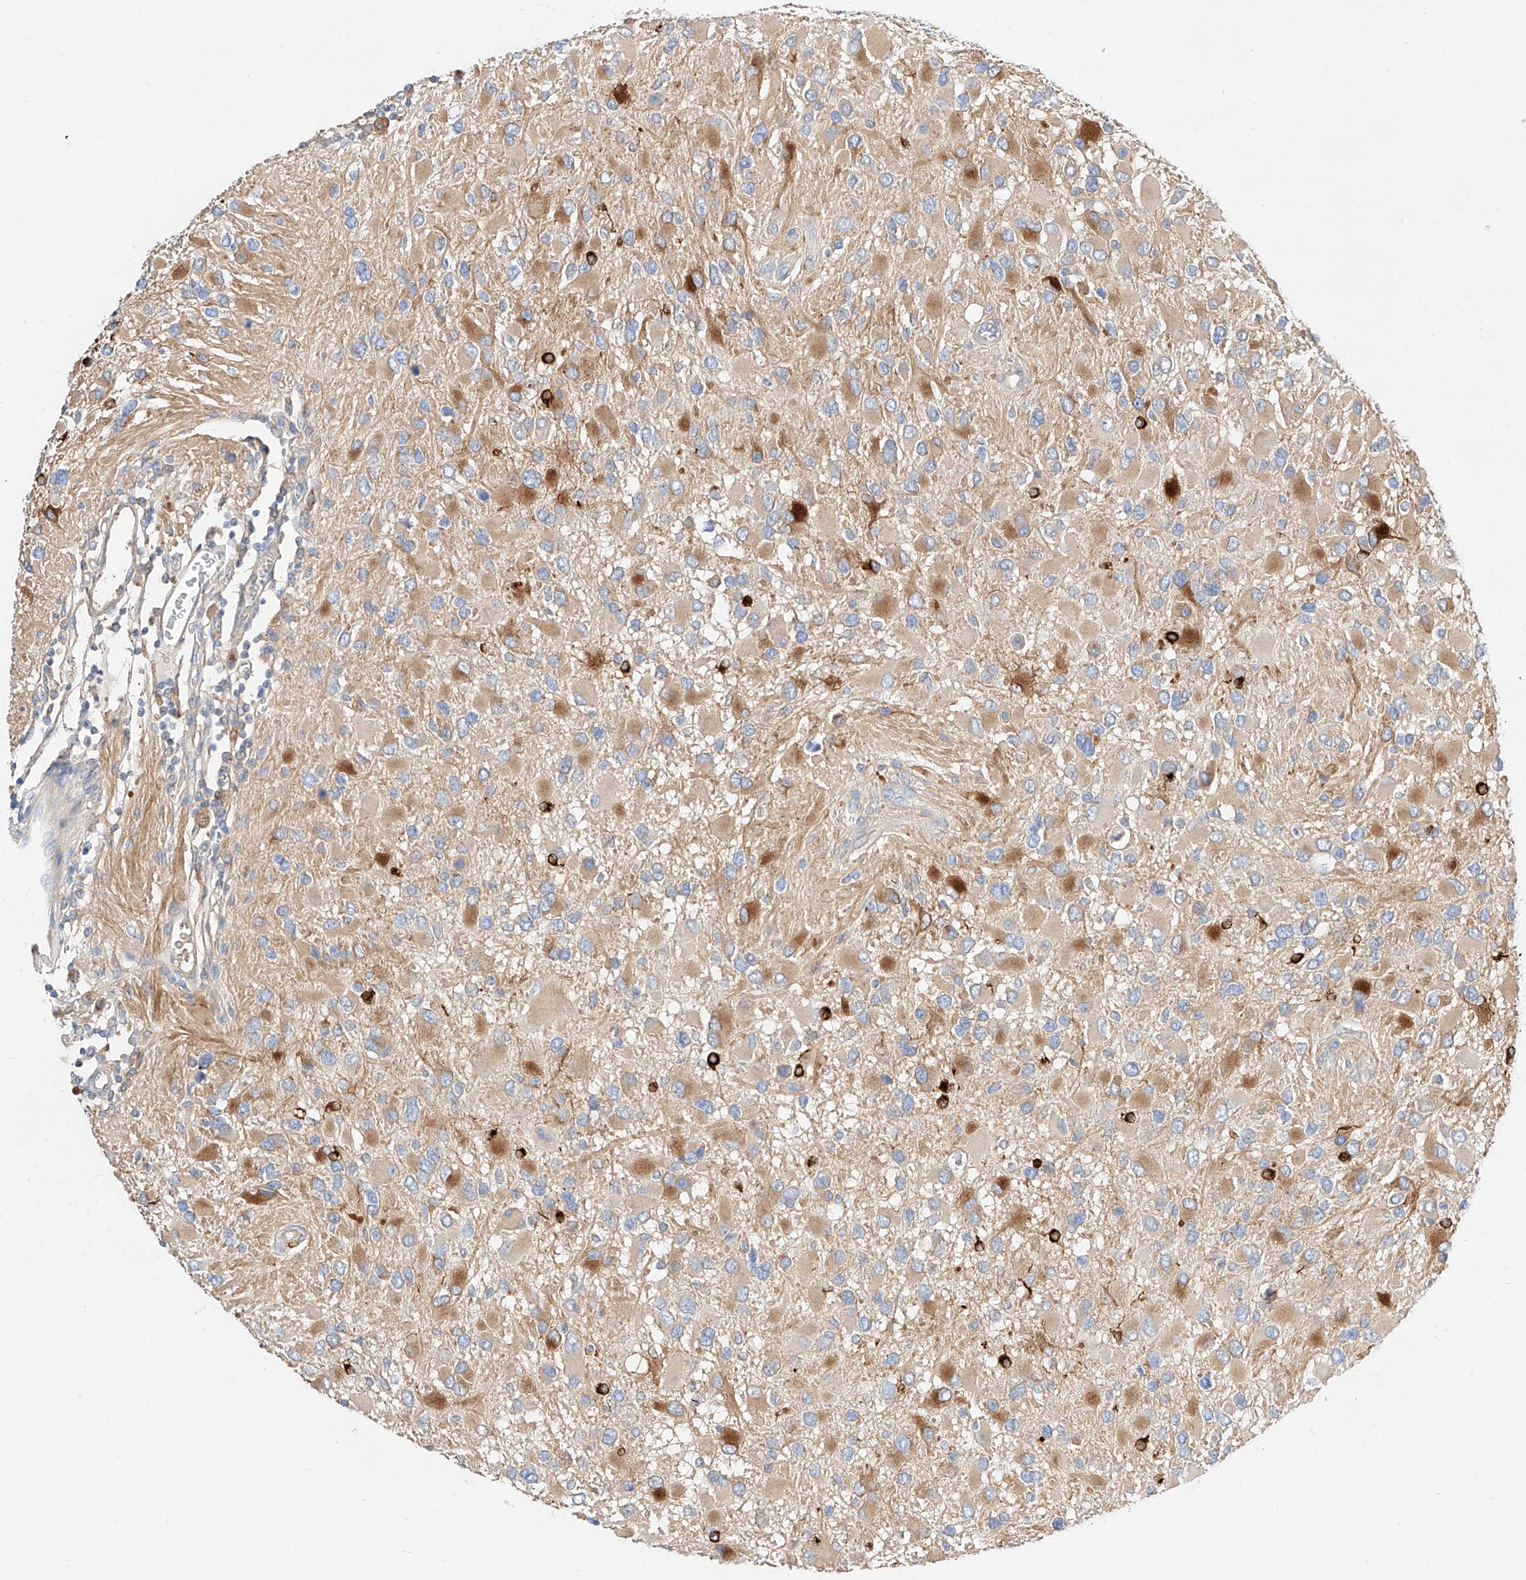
{"staining": {"intensity": "moderate", "quantity": "<25%", "location": "cytoplasmic/membranous"}, "tissue": "glioma", "cell_type": "Tumor cells", "image_type": "cancer", "snomed": [{"axis": "morphology", "description": "Glioma, malignant, High grade"}, {"axis": "topography", "description": "Brain"}], "caption": "Approximately <25% of tumor cells in glioma show moderate cytoplasmic/membranous protein staining as visualized by brown immunohistochemical staining.", "gene": "MAP7", "patient": {"sex": "male", "age": 53}}